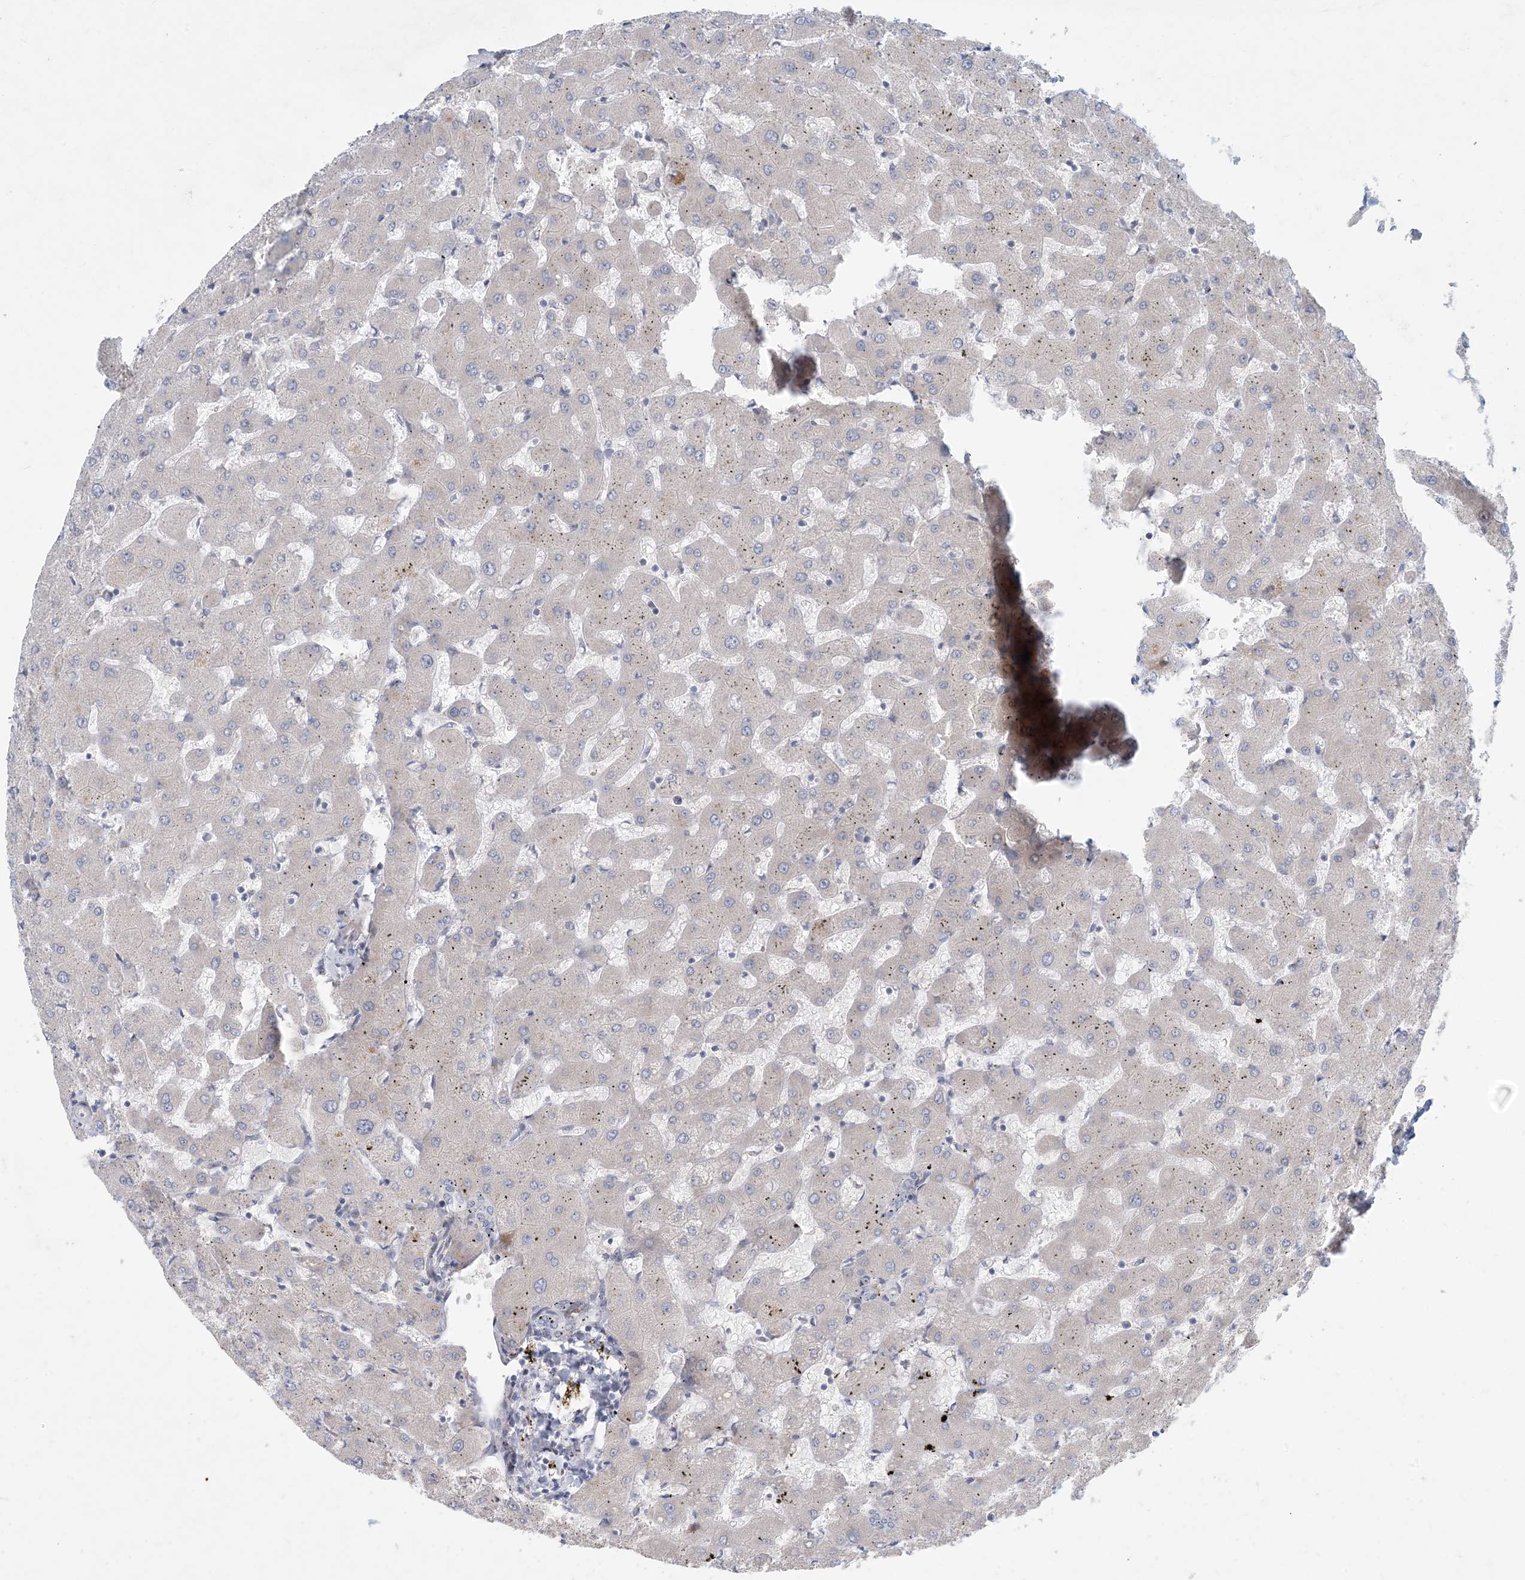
{"staining": {"intensity": "negative", "quantity": "none", "location": "none"}, "tissue": "liver", "cell_type": "Cholangiocytes", "image_type": "normal", "snomed": [{"axis": "morphology", "description": "Normal tissue, NOS"}, {"axis": "topography", "description": "Liver"}], "caption": "Cholangiocytes show no significant protein positivity in benign liver.", "gene": "ZNF385D", "patient": {"sex": "female", "age": 63}}